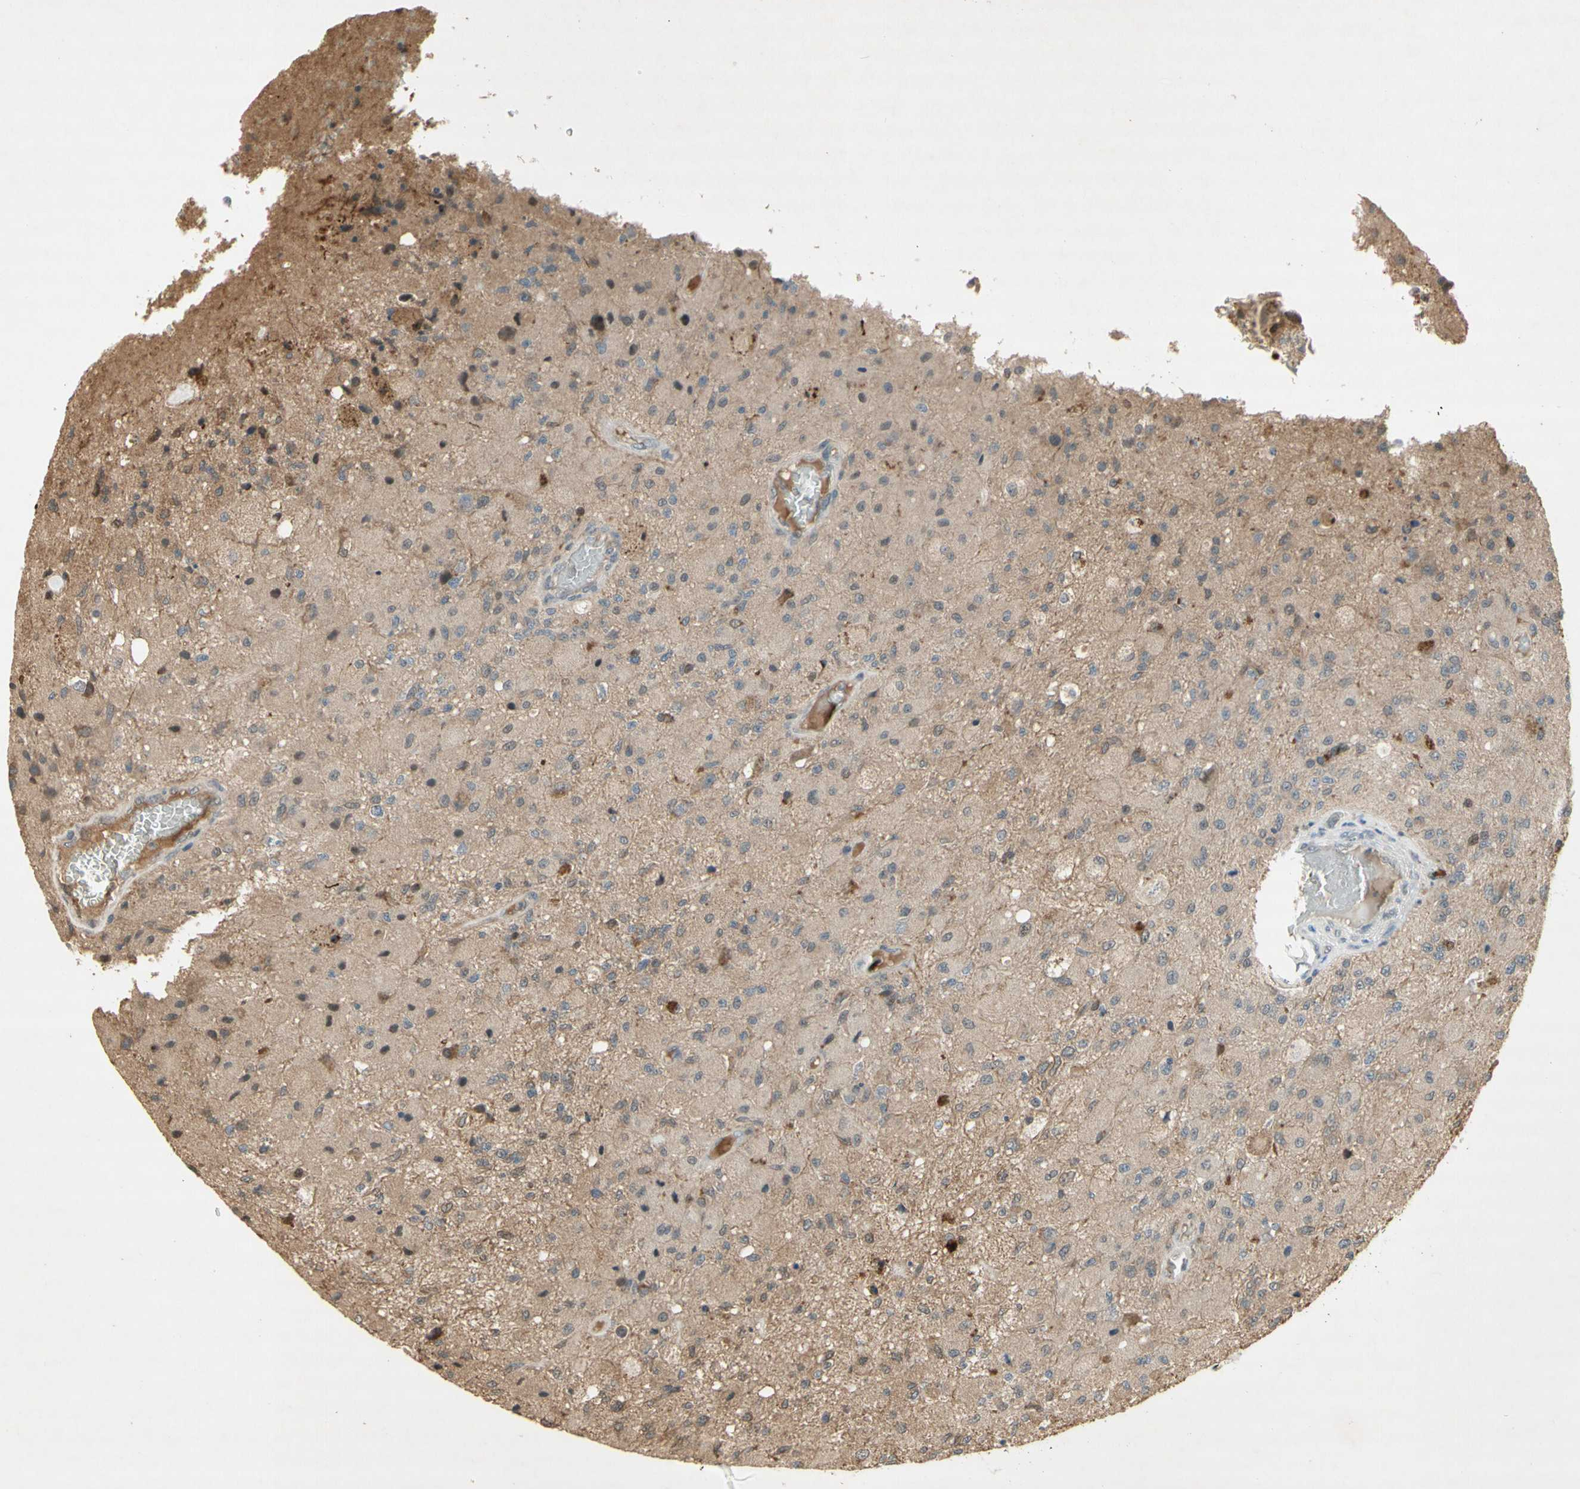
{"staining": {"intensity": "weak", "quantity": "<25%", "location": "cytoplasmic/membranous"}, "tissue": "glioma", "cell_type": "Tumor cells", "image_type": "cancer", "snomed": [{"axis": "morphology", "description": "Normal tissue, NOS"}, {"axis": "morphology", "description": "Glioma, malignant, High grade"}, {"axis": "topography", "description": "Cerebral cortex"}], "caption": "DAB immunohistochemical staining of glioma displays no significant positivity in tumor cells. (Brightfield microscopy of DAB IHC at high magnification).", "gene": "NRG4", "patient": {"sex": "male", "age": 77}}